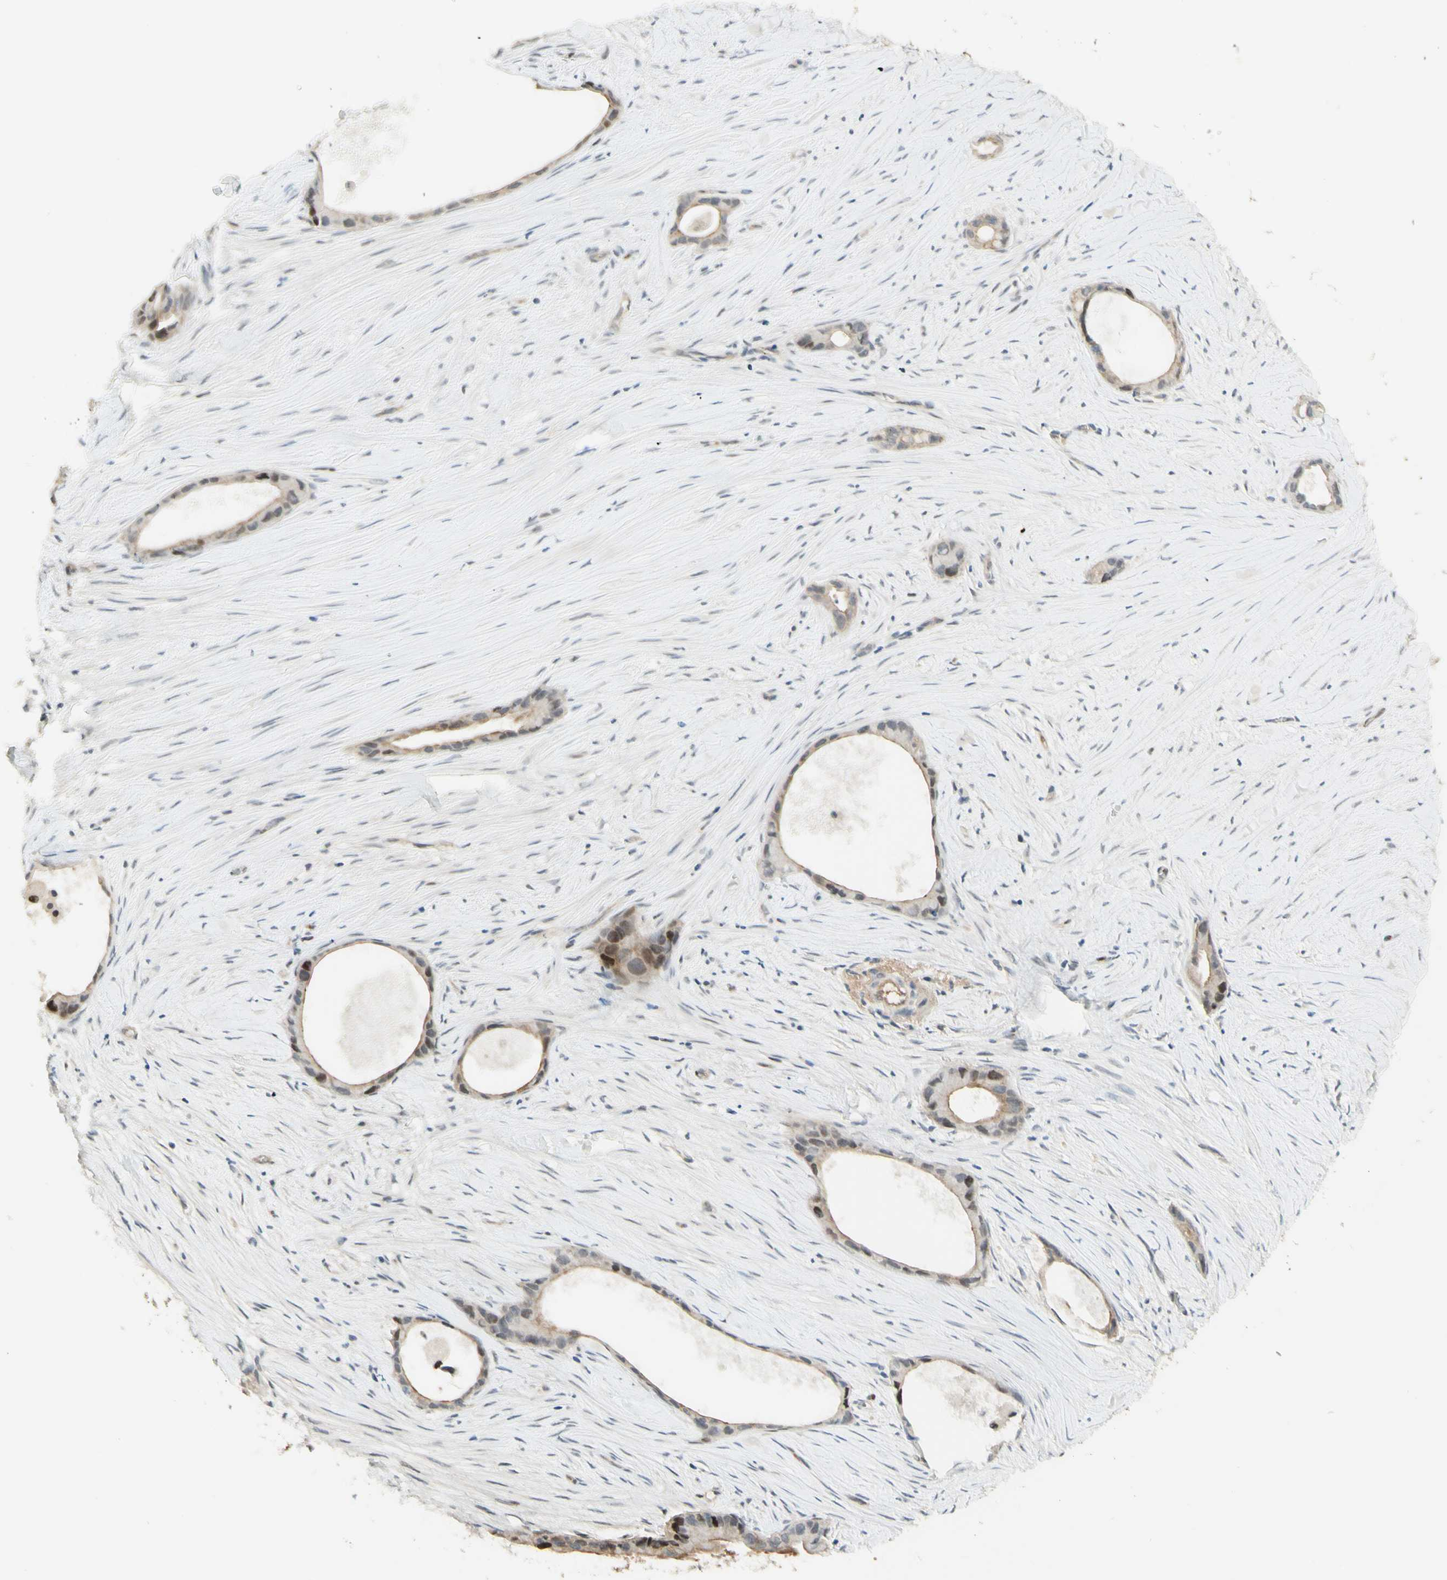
{"staining": {"intensity": "weak", "quantity": ">75%", "location": "cytoplasmic/membranous"}, "tissue": "liver cancer", "cell_type": "Tumor cells", "image_type": "cancer", "snomed": [{"axis": "morphology", "description": "Cholangiocarcinoma"}, {"axis": "topography", "description": "Liver"}], "caption": "A micrograph of human liver cancer stained for a protein demonstrates weak cytoplasmic/membranous brown staining in tumor cells.", "gene": "ANGPT2", "patient": {"sex": "female", "age": 55}}